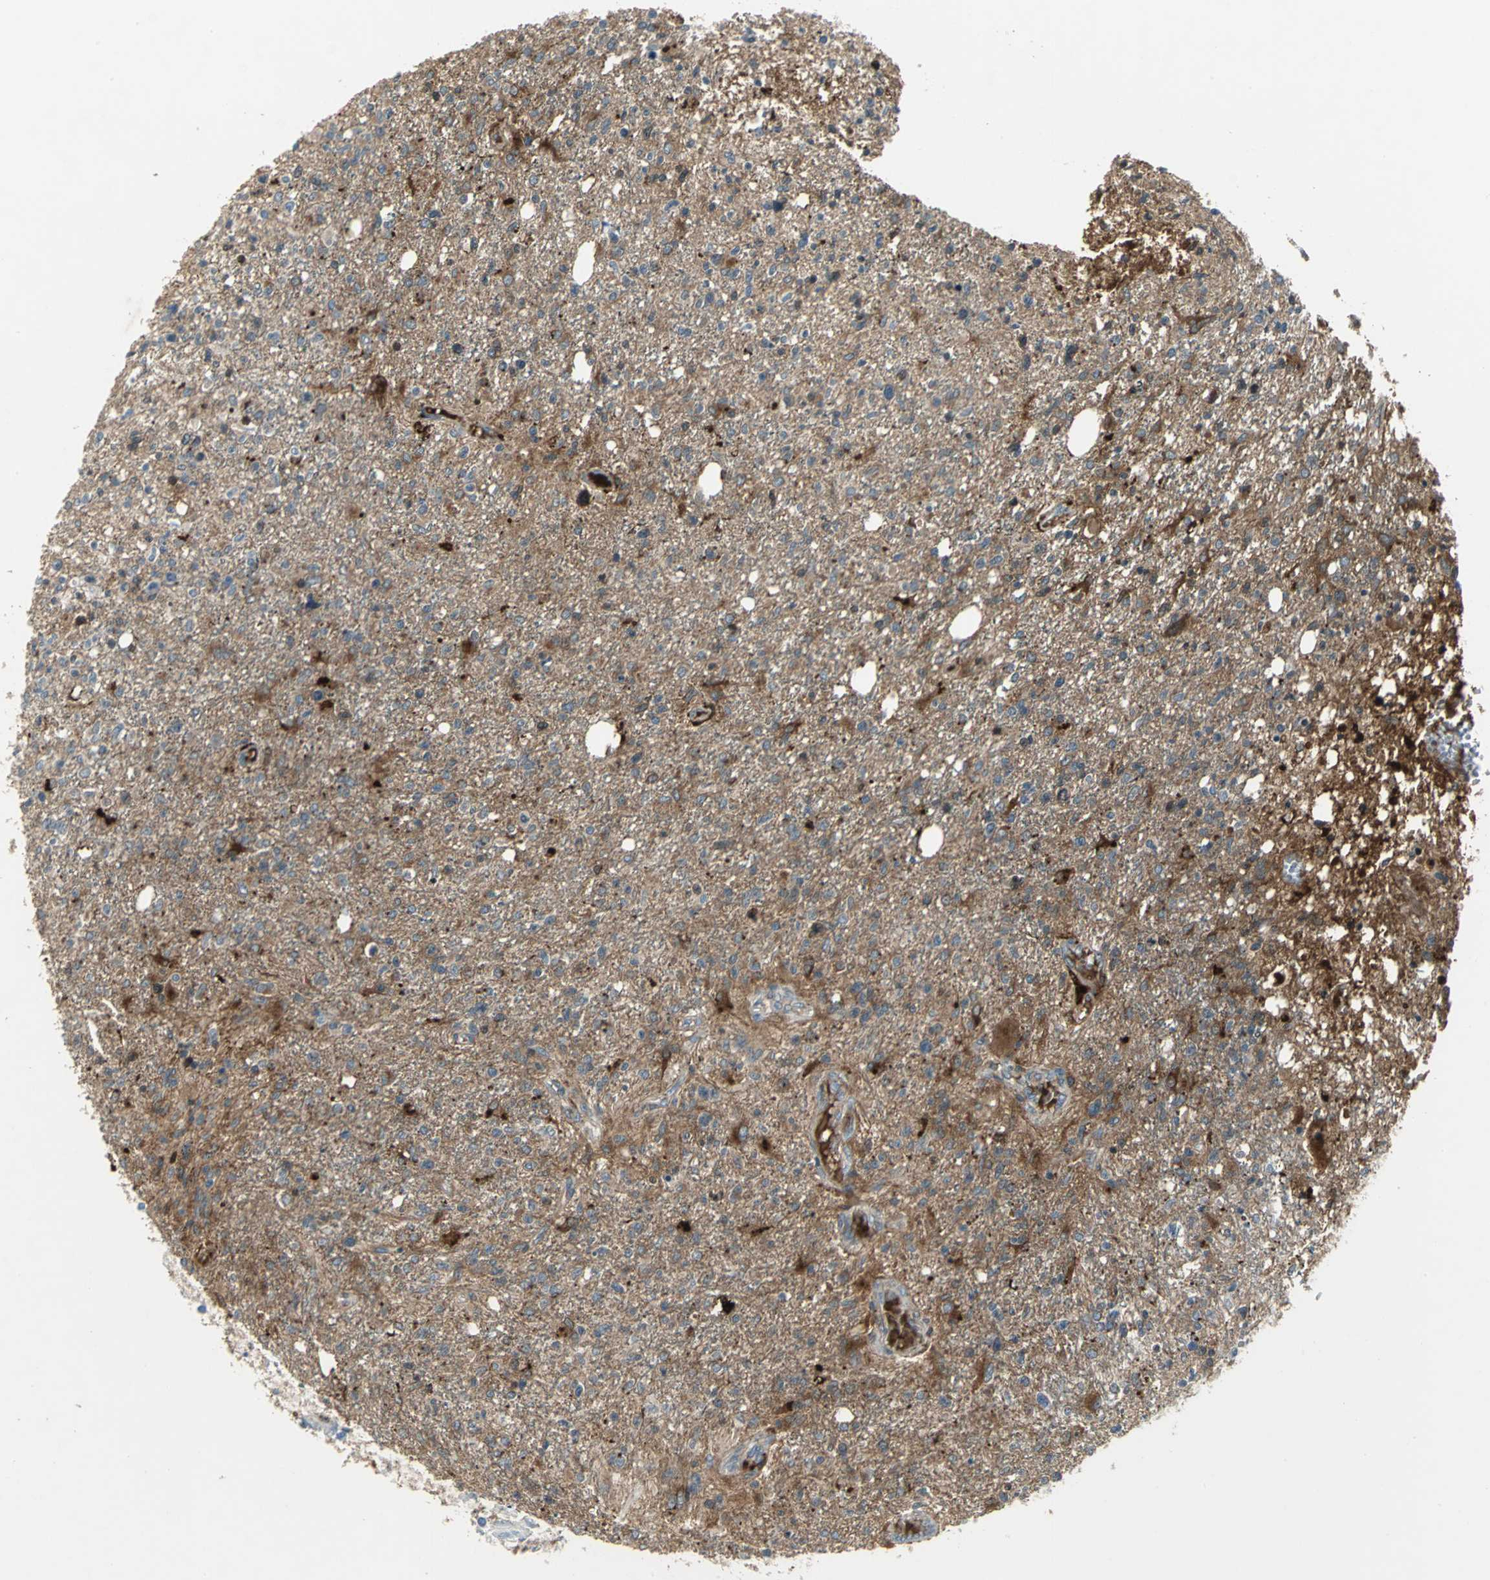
{"staining": {"intensity": "strong", "quantity": "<25%", "location": "cytoplasmic/membranous"}, "tissue": "glioma", "cell_type": "Tumor cells", "image_type": "cancer", "snomed": [{"axis": "morphology", "description": "Glioma, malignant, High grade"}, {"axis": "topography", "description": "Cerebral cortex"}], "caption": "A brown stain highlights strong cytoplasmic/membranous positivity of a protein in glioma tumor cells. The protein of interest is shown in brown color, while the nuclei are stained blue.", "gene": "PTGDS", "patient": {"sex": "male", "age": 76}}